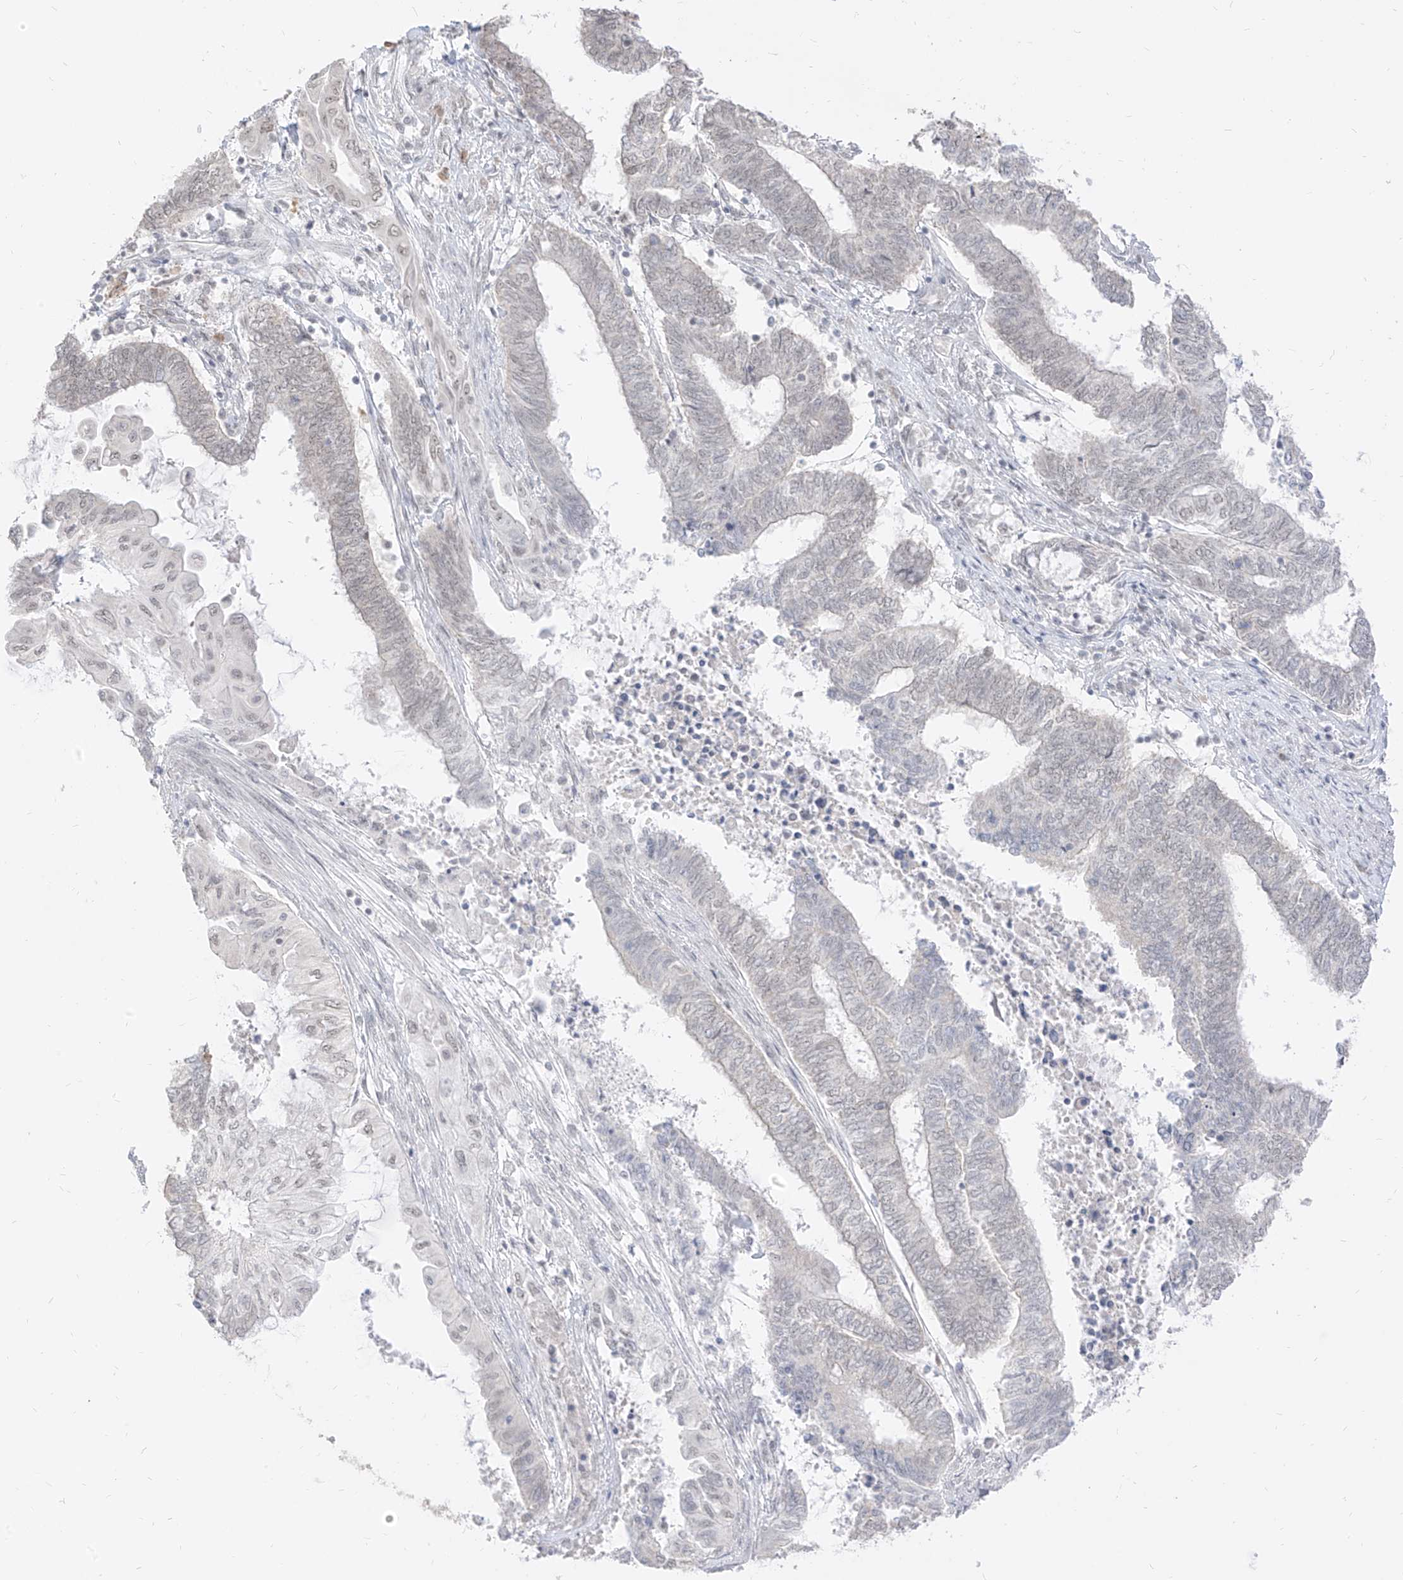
{"staining": {"intensity": "negative", "quantity": "none", "location": "none"}, "tissue": "endometrial cancer", "cell_type": "Tumor cells", "image_type": "cancer", "snomed": [{"axis": "morphology", "description": "Adenocarcinoma, NOS"}, {"axis": "topography", "description": "Uterus"}, {"axis": "topography", "description": "Endometrium"}], "caption": "DAB (3,3'-diaminobenzidine) immunohistochemical staining of human endometrial cancer displays no significant staining in tumor cells. (DAB IHC with hematoxylin counter stain).", "gene": "SUPT5H", "patient": {"sex": "female", "age": 70}}